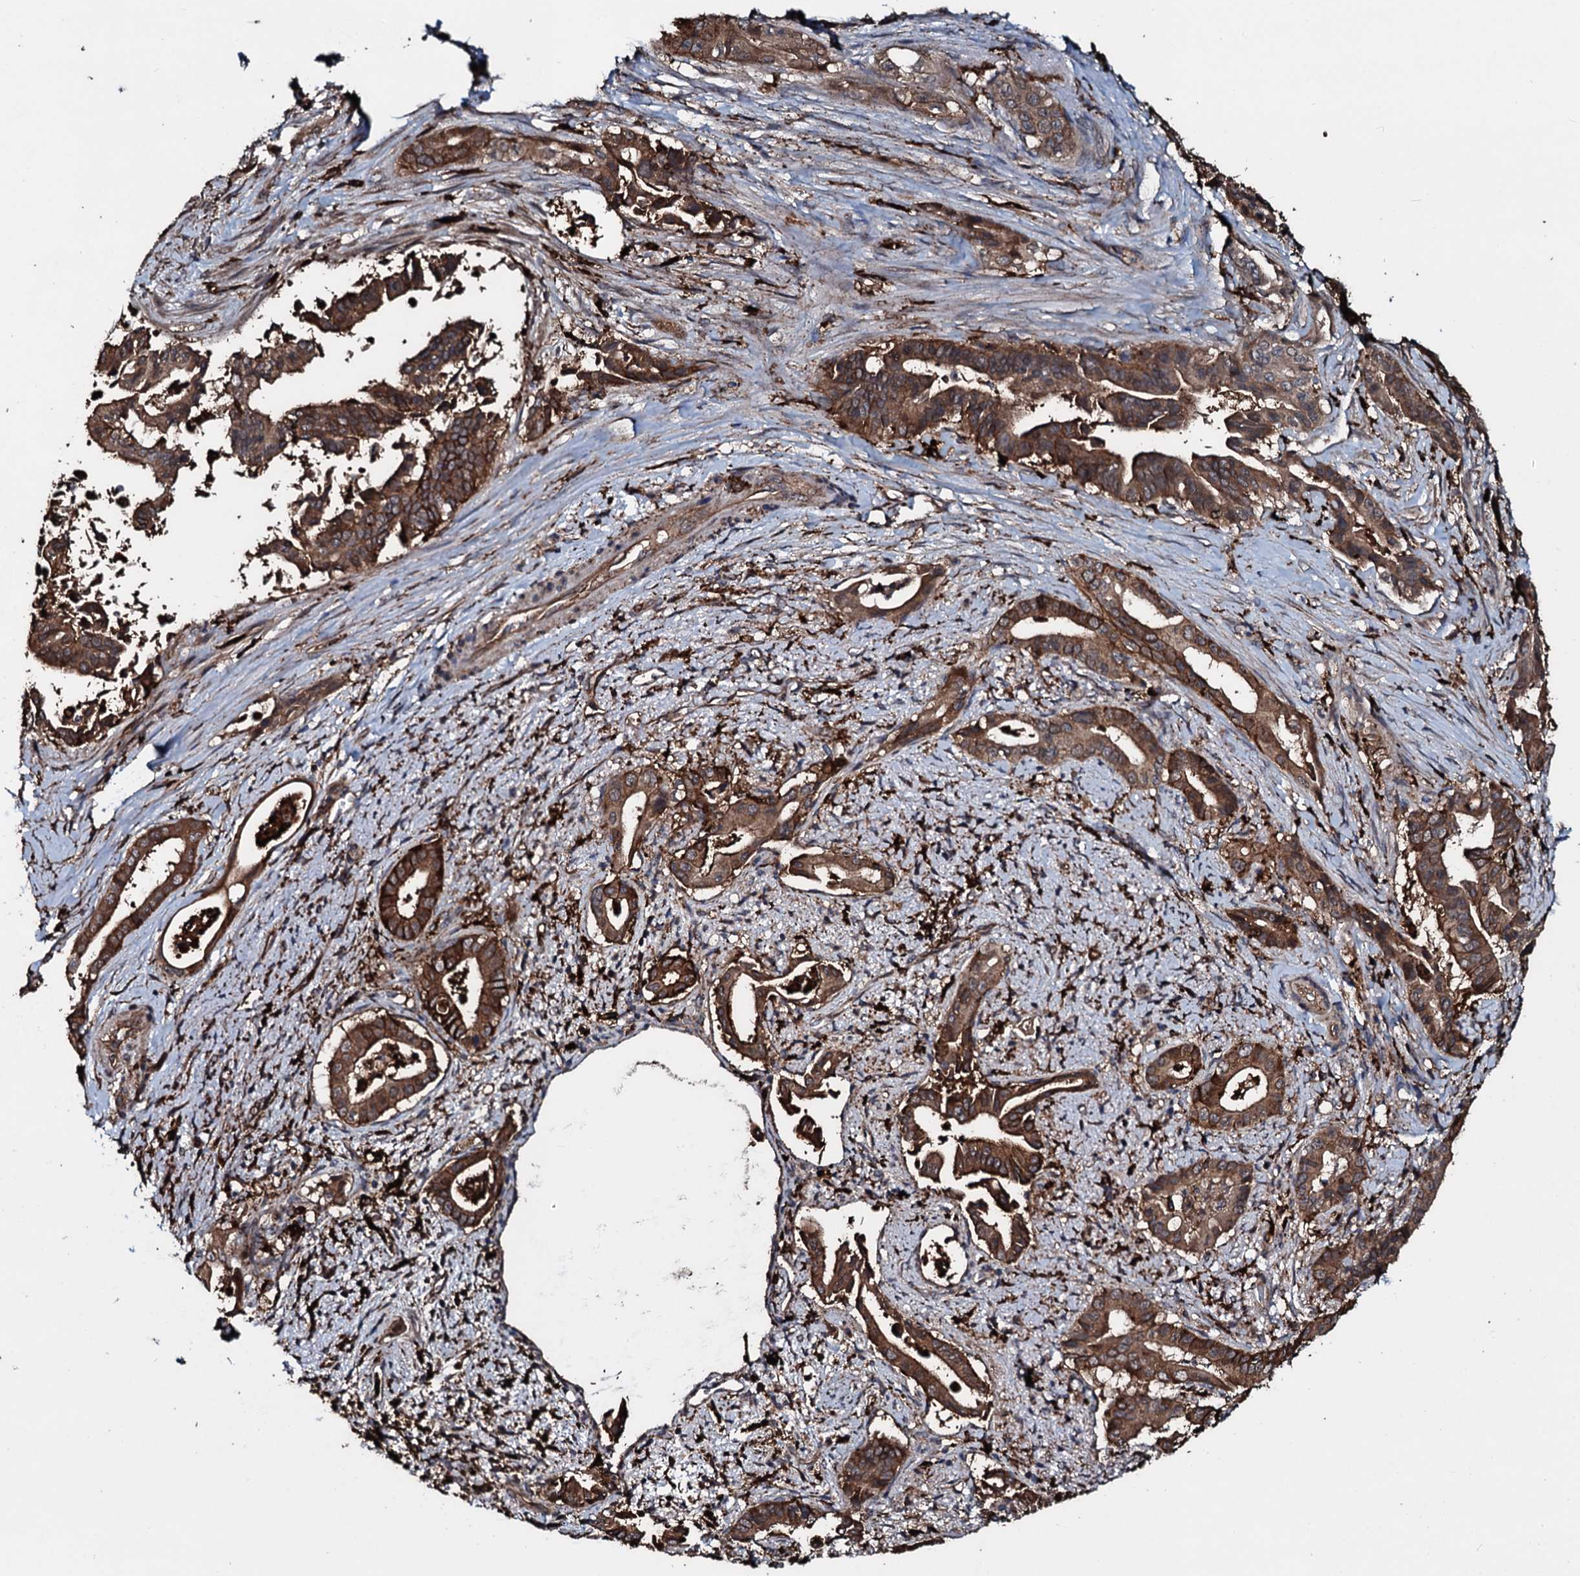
{"staining": {"intensity": "strong", "quantity": ">75%", "location": "cytoplasmic/membranous"}, "tissue": "pancreatic cancer", "cell_type": "Tumor cells", "image_type": "cancer", "snomed": [{"axis": "morphology", "description": "Adenocarcinoma, NOS"}, {"axis": "topography", "description": "Pancreas"}], "caption": "Pancreatic cancer was stained to show a protein in brown. There is high levels of strong cytoplasmic/membranous positivity in about >75% of tumor cells. (brown staining indicates protein expression, while blue staining denotes nuclei).", "gene": "TPGS2", "patient": {"sex": "female", "age": 77}}